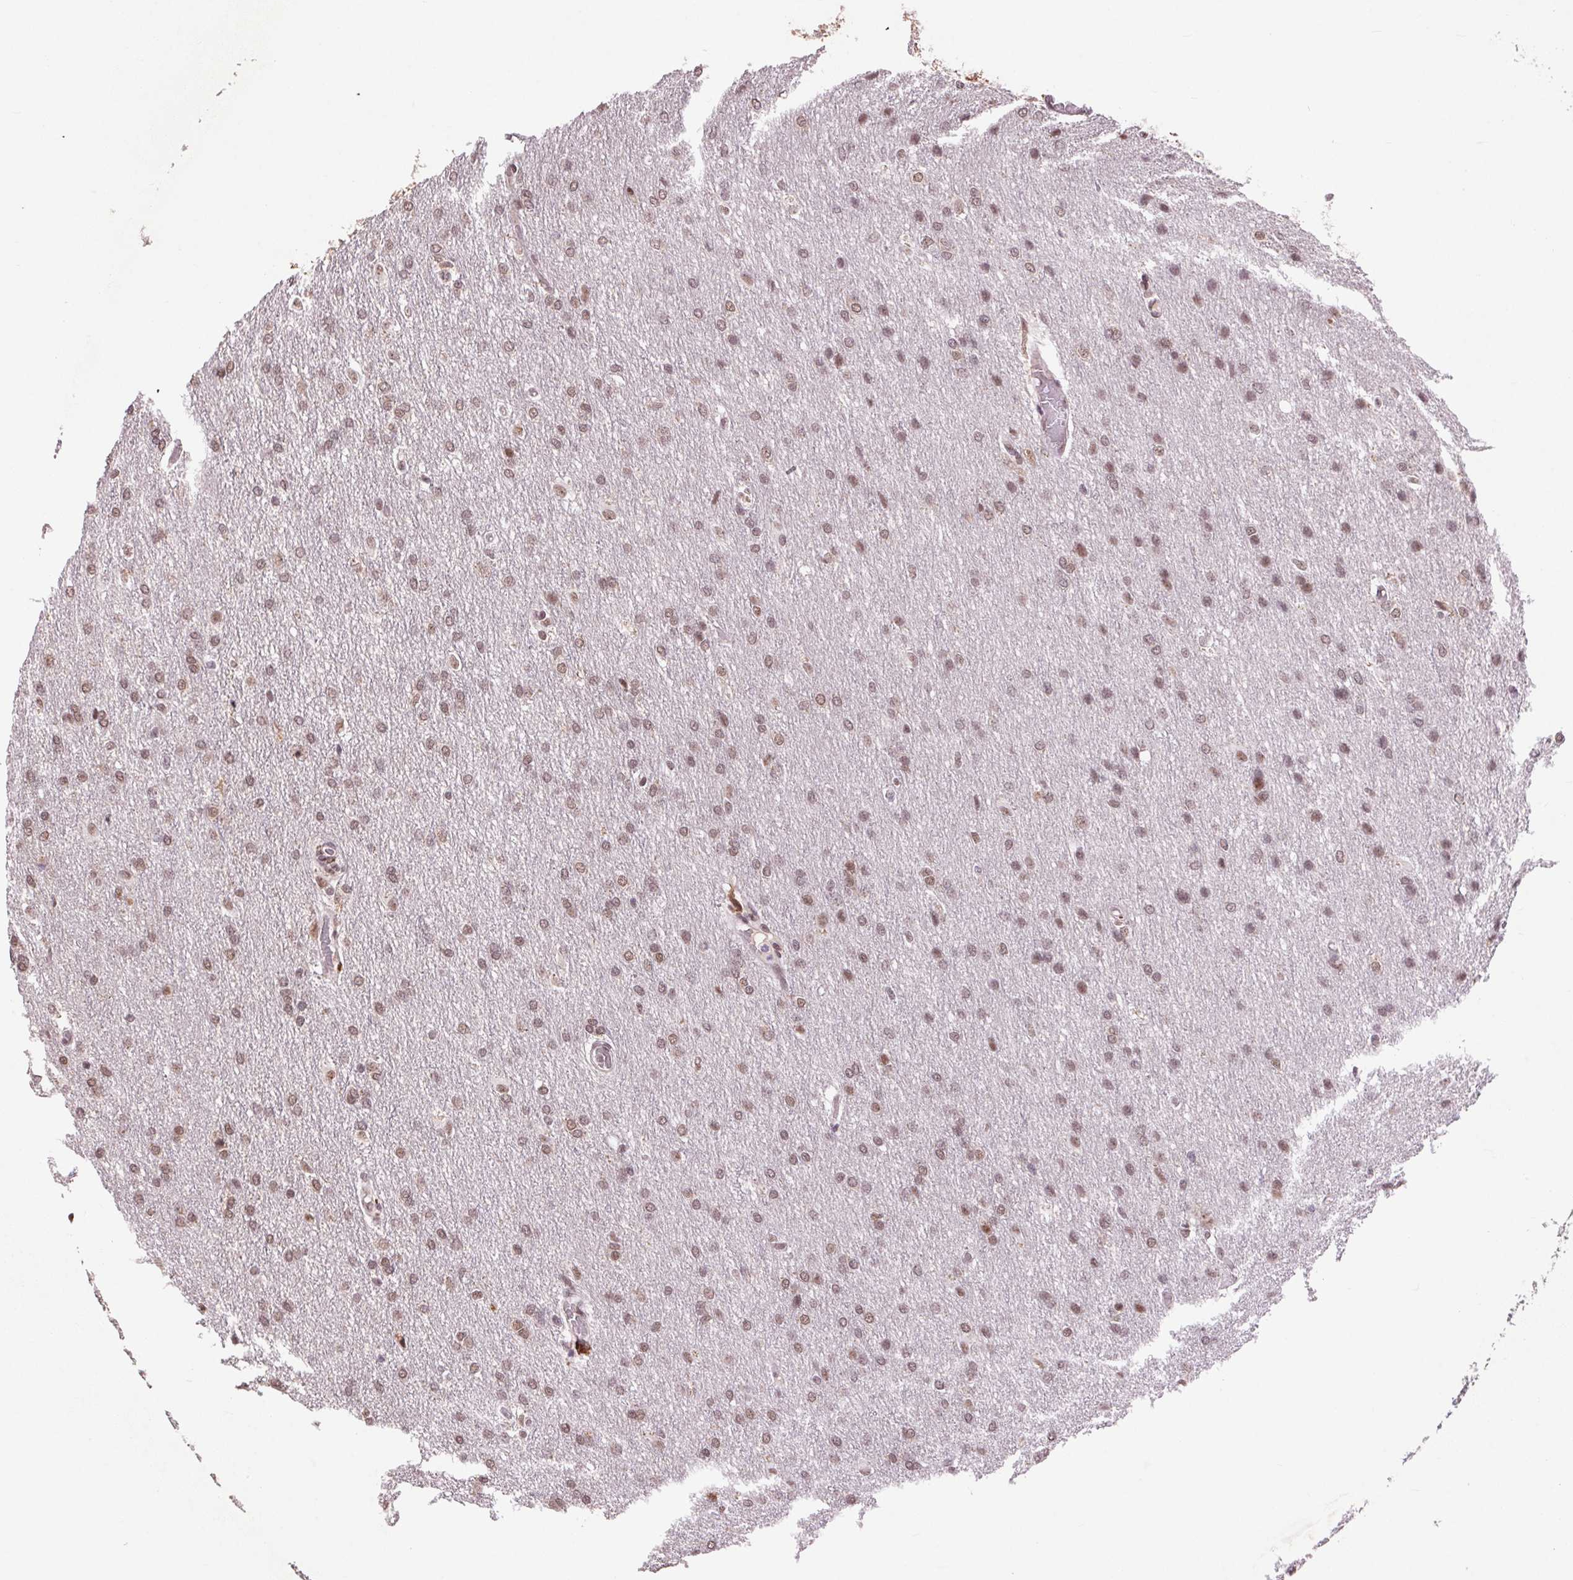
{"staining": {"intensity": "moderate", "quantity": ">75%", "location": "nuclear"}, "tissue": "glioma", "cell_type": "Tumor cells", "image_type": "cancer", "snomed": [{"axis": "morphology", "description": "Glioma, malignant, High grade"}, {"axis": "topography", "description": "Brain"}], "caption": "This is a histology image of immunohistochemistry (IHC) staining of malignant glioma (high-grade), which shows moderate positivity in the nuclear of tumor cells.", "gene": "CD2BP2", "patient": {"sex": "male", "age": 68}}